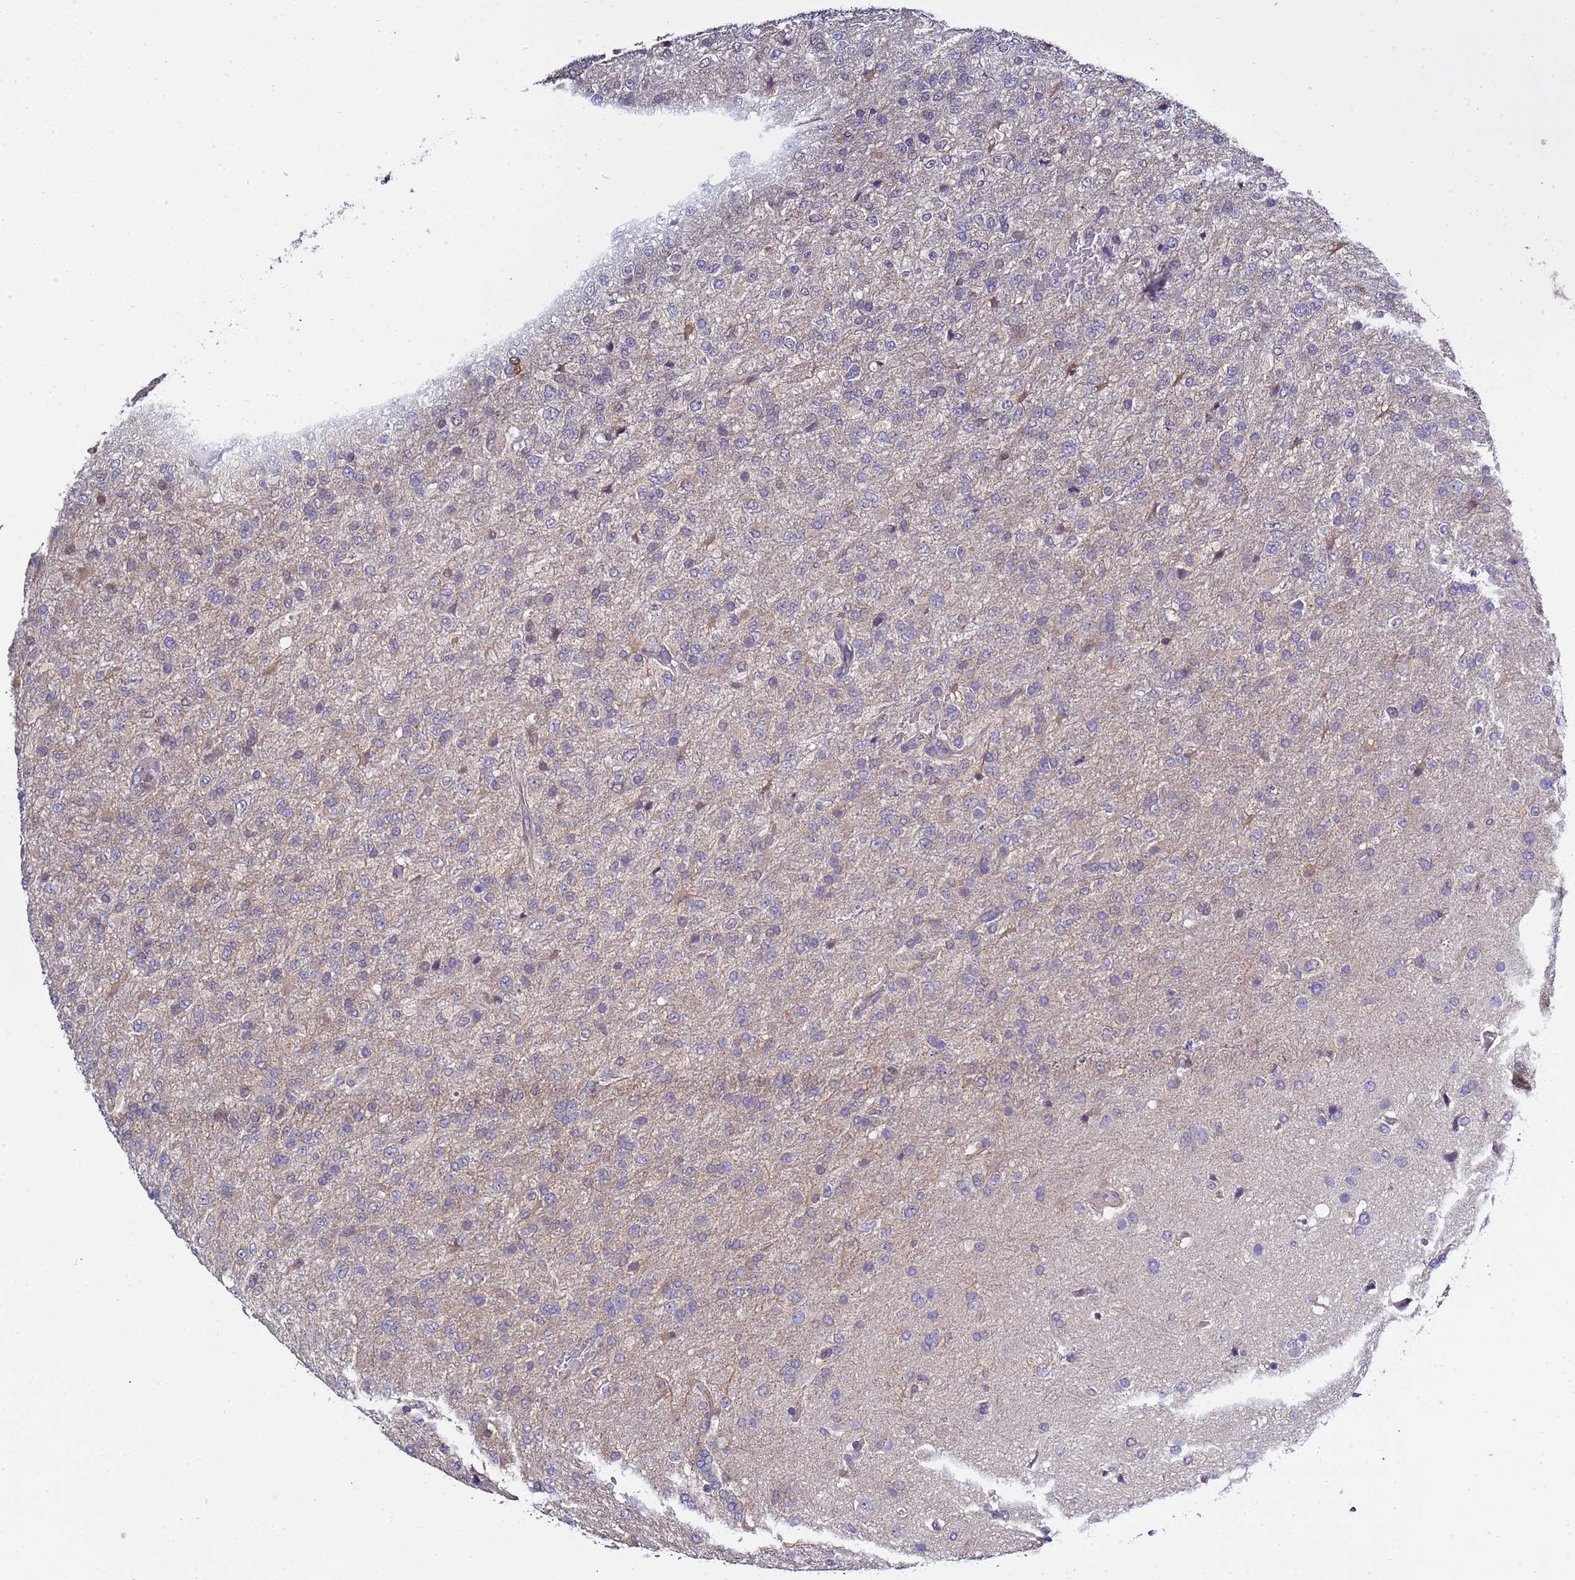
{"staining": {"intensity": "weak", "quantity": "<25%", "location": "cytoplasmic/membranous,nuclear"}, "tissue": "glioma", "cell_type": "Tumor cells", "image_type": "cancer", "snomed": [{"axis": "morphology", "description": "Glioma, malignant, High grade"}, {"axis": "topography", "description": "Brain"}], "caption": "High magnification brightfield microscopy of malignant glioma (high-grade) stained with DAB (3,3'-diaminobenzidine) (brown) and counterstained with hematoxylin (blue): tumor cells show no significant positivity.", "gene": "ELMOD2", "patient": {"sex": "female", "age": 74}}